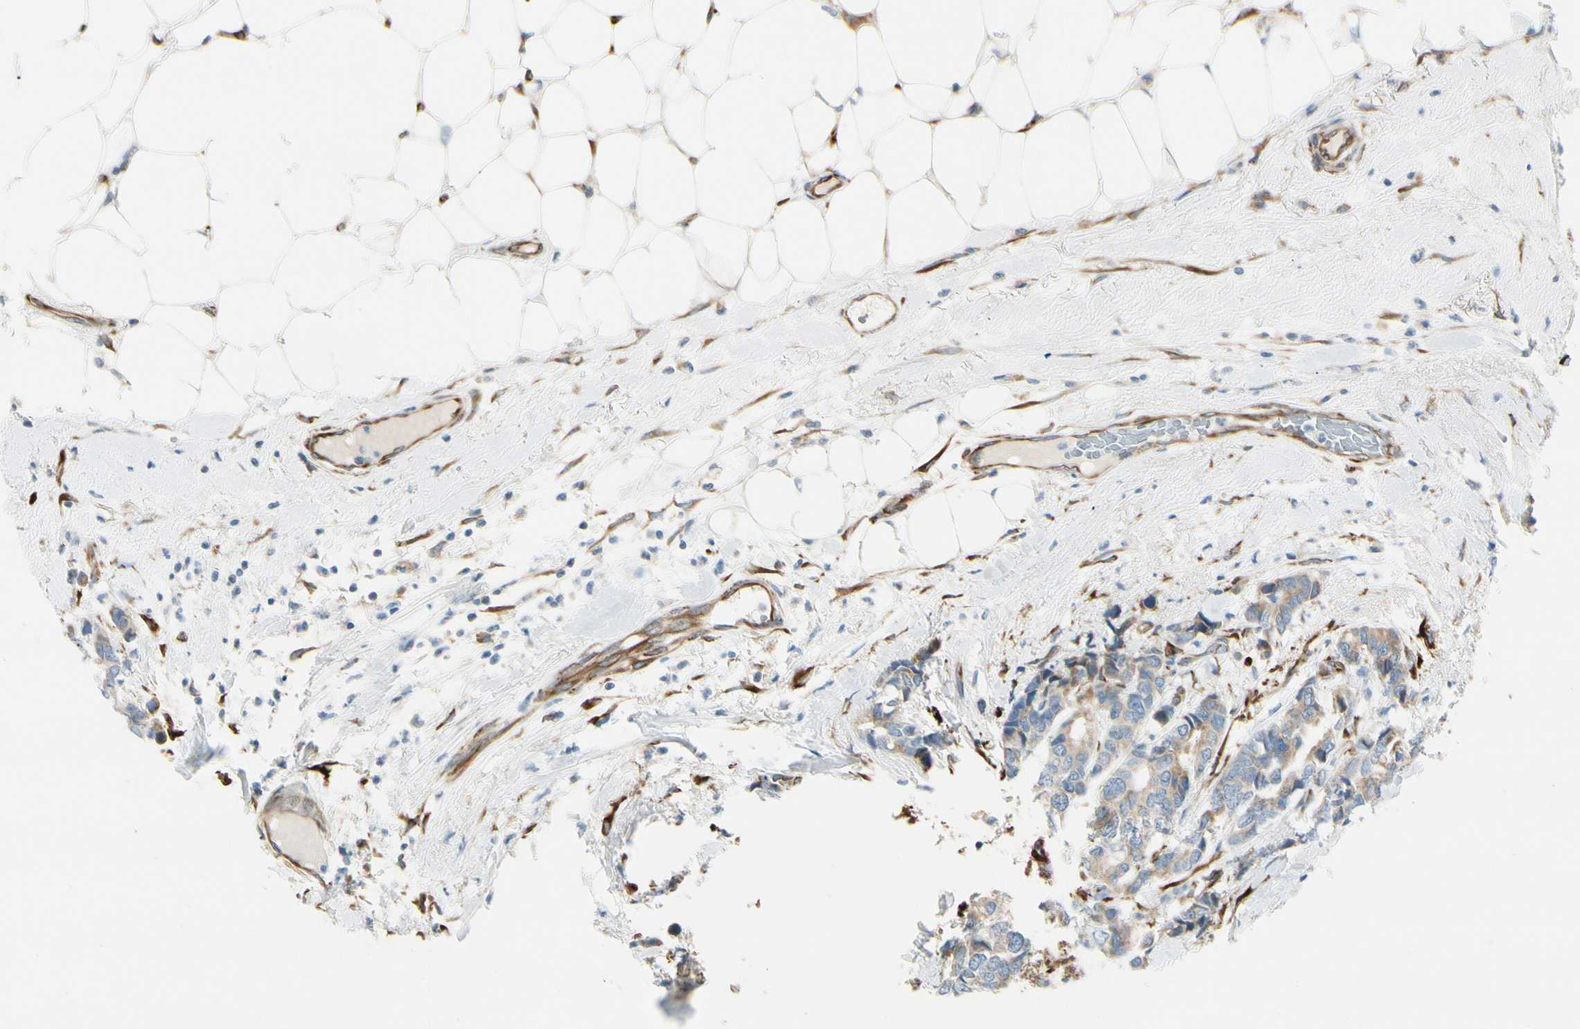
{"staining": {"intensity": "weak", "quantity": "25%-75%", "location": "cytoplasmic/membranous"}, "tissue": "breast cancer", "cell_type": "Tumor cells", "image_type": "cancer", "snomed": [{"axis": "morphology", "description": "Duct carcinoma"}, {"axis": "topography", "description": "Breast"}], "caption": "Immunohistochemical staining of human breast cancer reveals low levels of weak cytoplasmic/membranous protein expression in about 25%-75% of tumor cells. Using DAB (3,3'-diaminobenzidine) (brown) and hematoxylin (blue) stains, captured at high magnification using brightfield microscopy.", "gene": "FKBP7", "patient": {"sex": "female", "age": 87}}